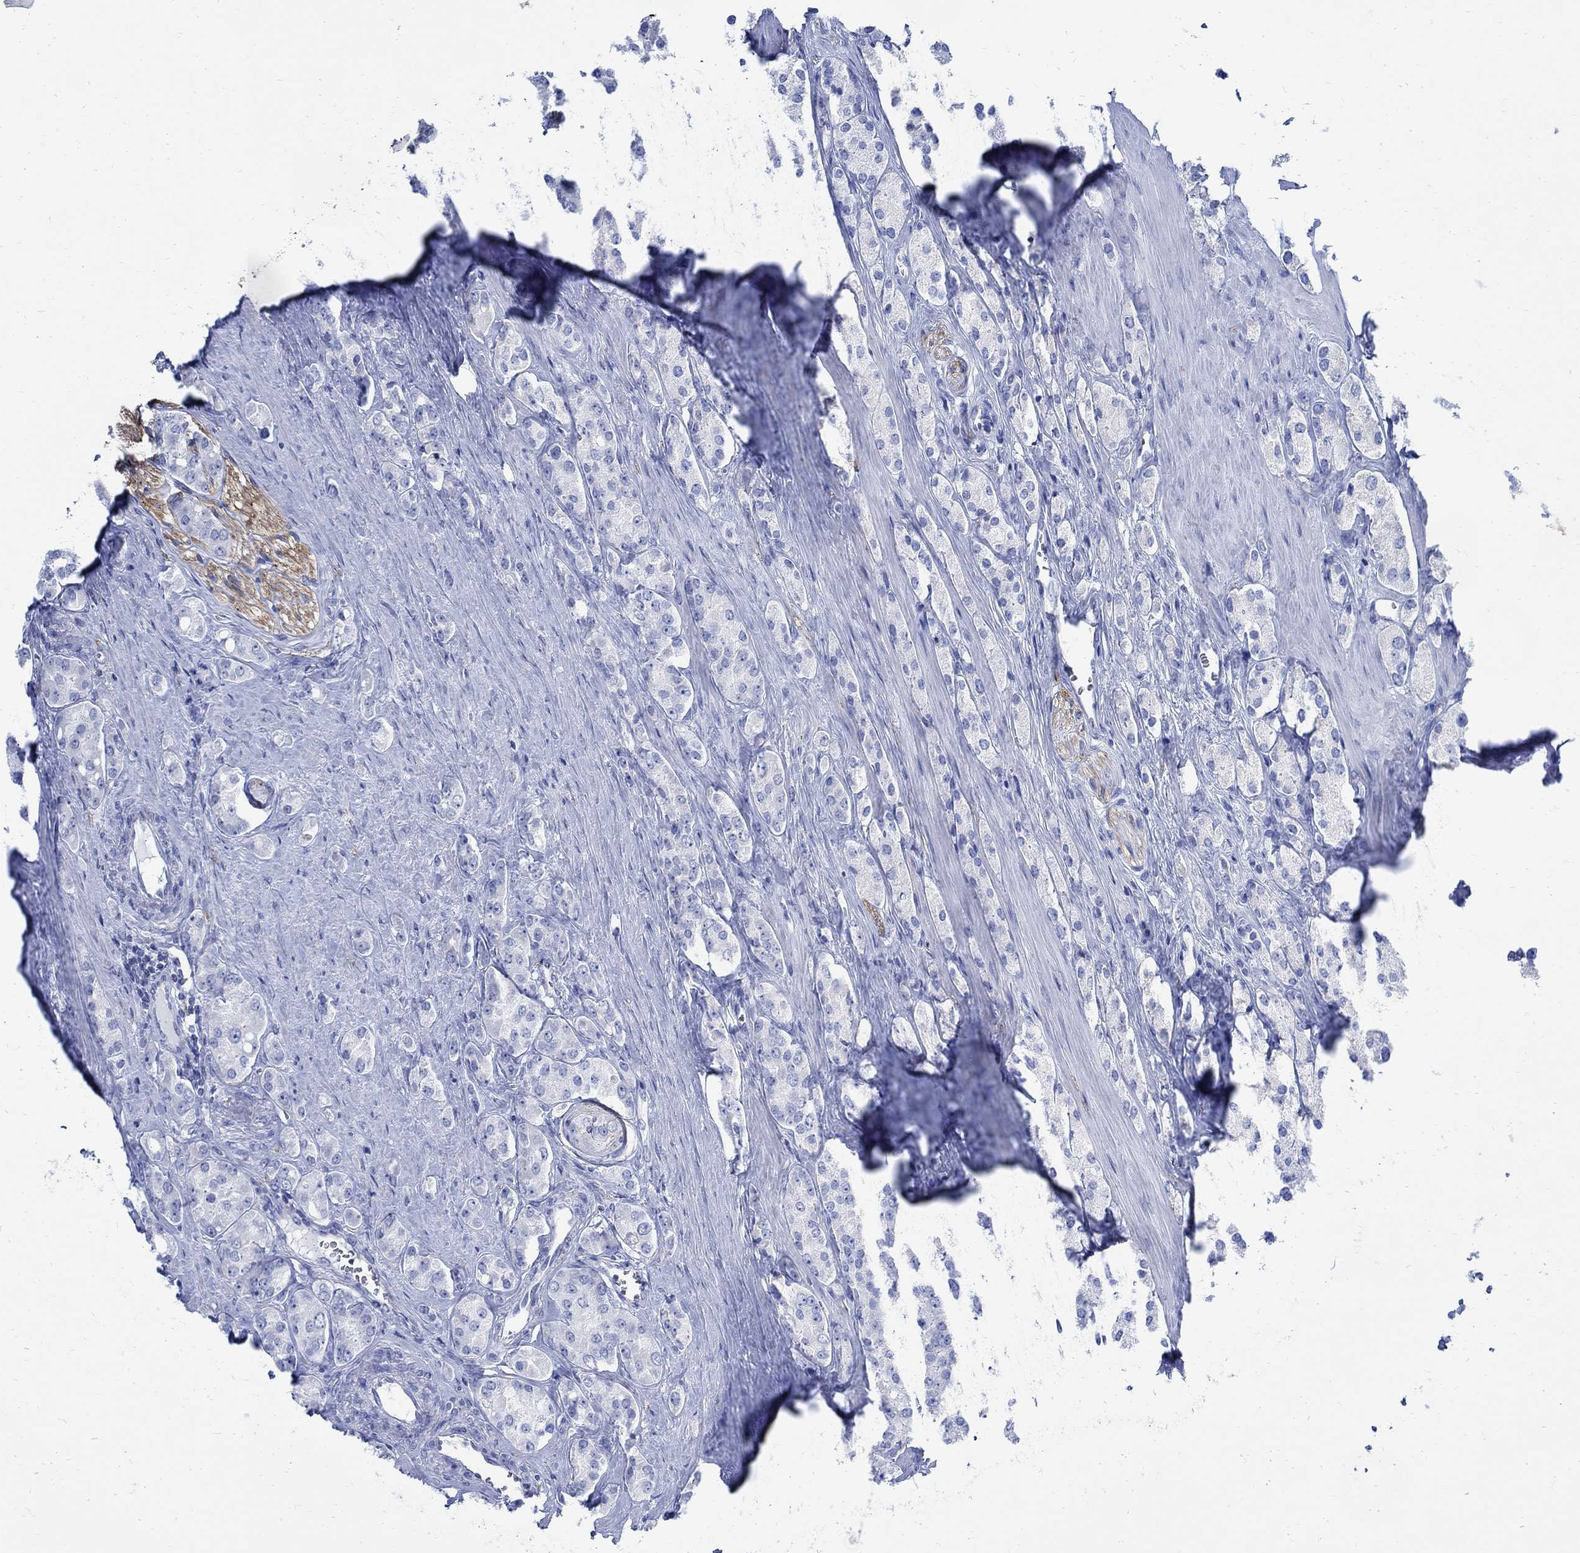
{"staining": {"intensity": "negative", "quantity": "none", "location": "none"}, "tissue": "prostate cancer", "cell_type": "Tumor cells", "image_type": "cancer", "snomed": [{"axis": "morphology", "description": "Adenocarcinoma, NOS"}, {"axis": "topography", "description": "Prostate"}], "caption": "High magnification brightfield microscopy of adenocarcinoma (prostate) stained with DAB (3,3'-diaminobenzidine) (brown) and counterstained with hematoxylin (blue): tumor cells show no significant expression.", "gene": "CPLX2", "patient": {"sex": "male", "age": 67}}